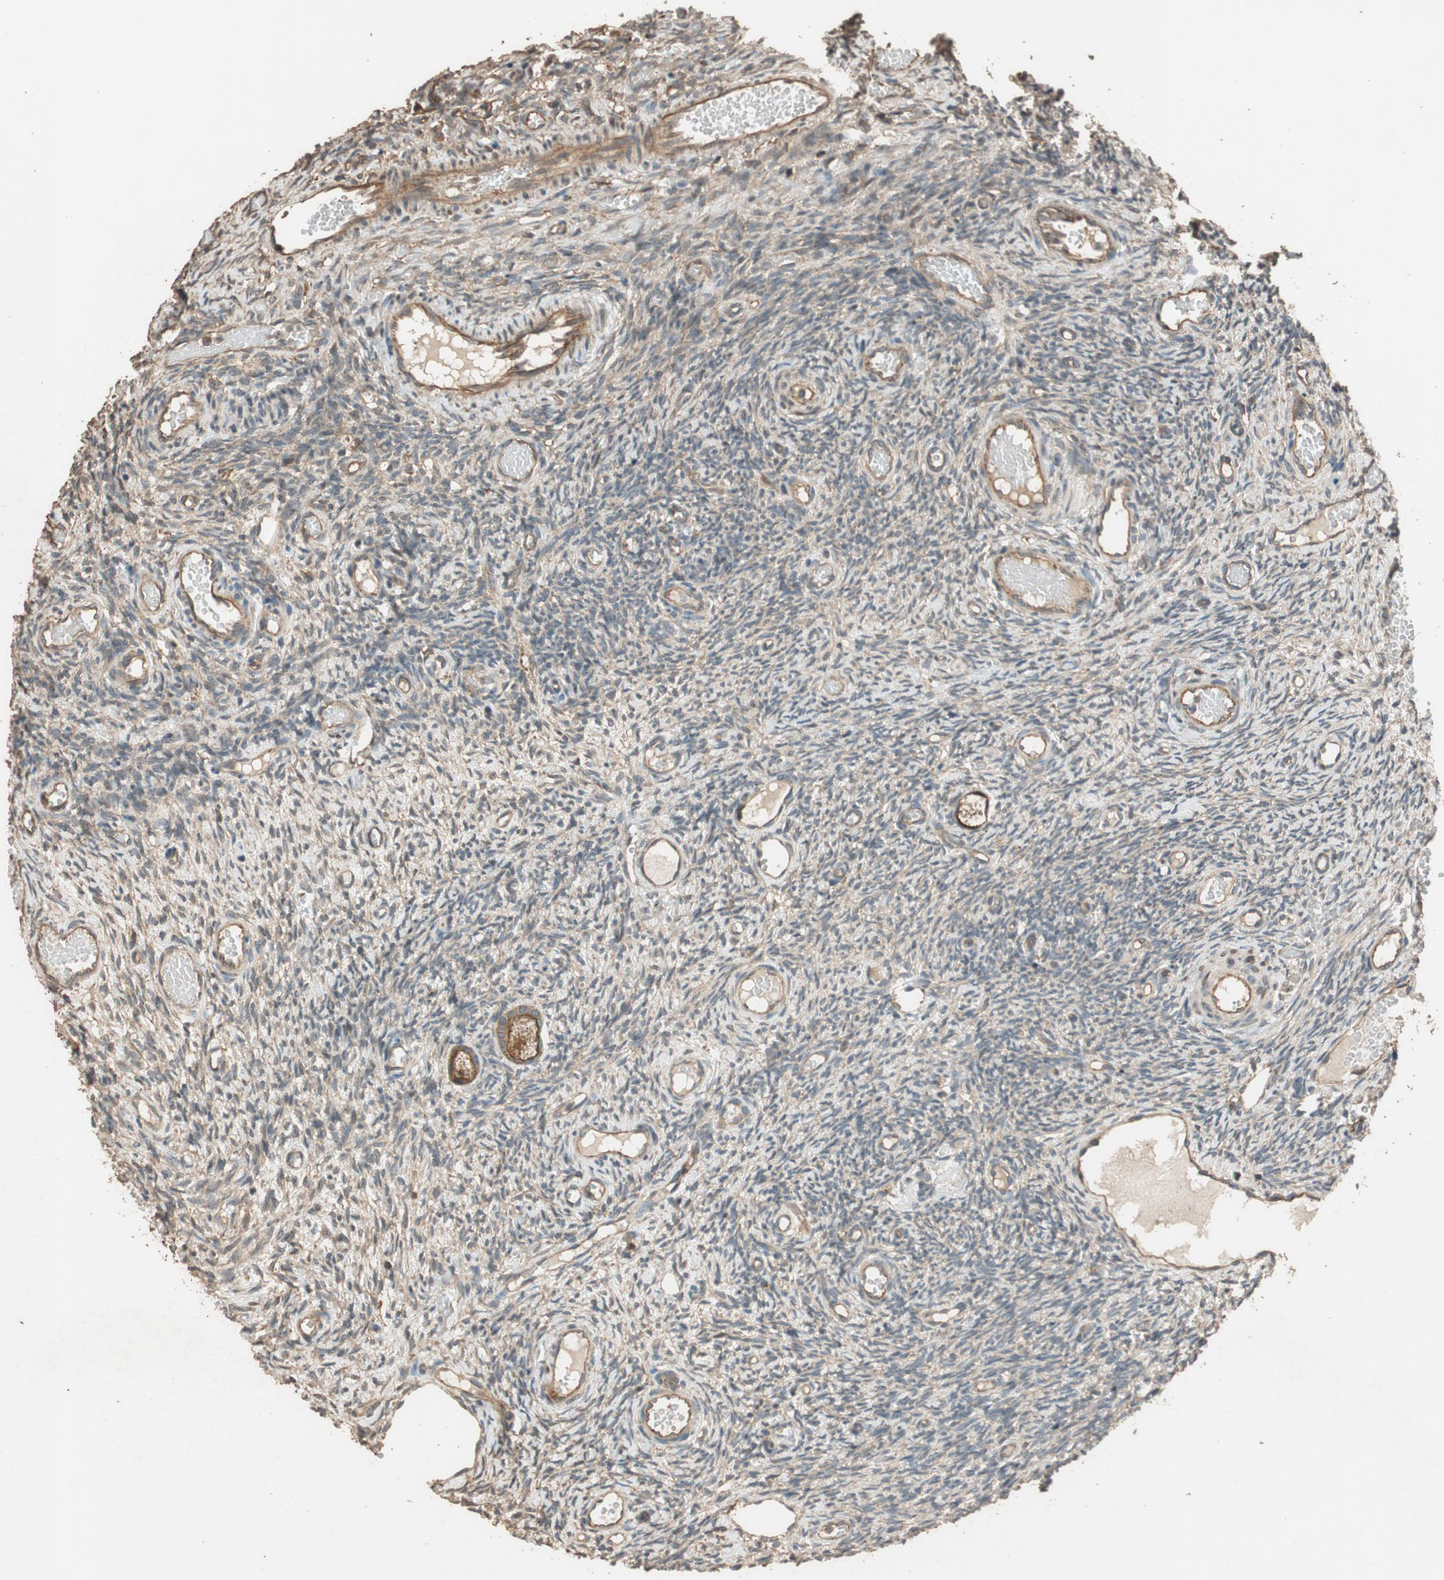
{"staining": {"intensity": "strong", "quantity": ">75%", "location": "cytoplasmic/membranous"}, "tissue": "ovary", "cell_type": "Follicle cells", "image_type": "normal", "snomed": [{"axis": "morphology", "description": "Normal tissue, NOS"}, {"axis": "topography", "description": "Ovary"}], "caption": "Immunohistochemistry micrograph of benign ovary stained for a protein (brown), which exhibits high levels of strong cytoplasmic/membranous staining in about >75% of follicle cells.", "gene": "MST1R", "patient": {"sex": "female", "age": 35}}